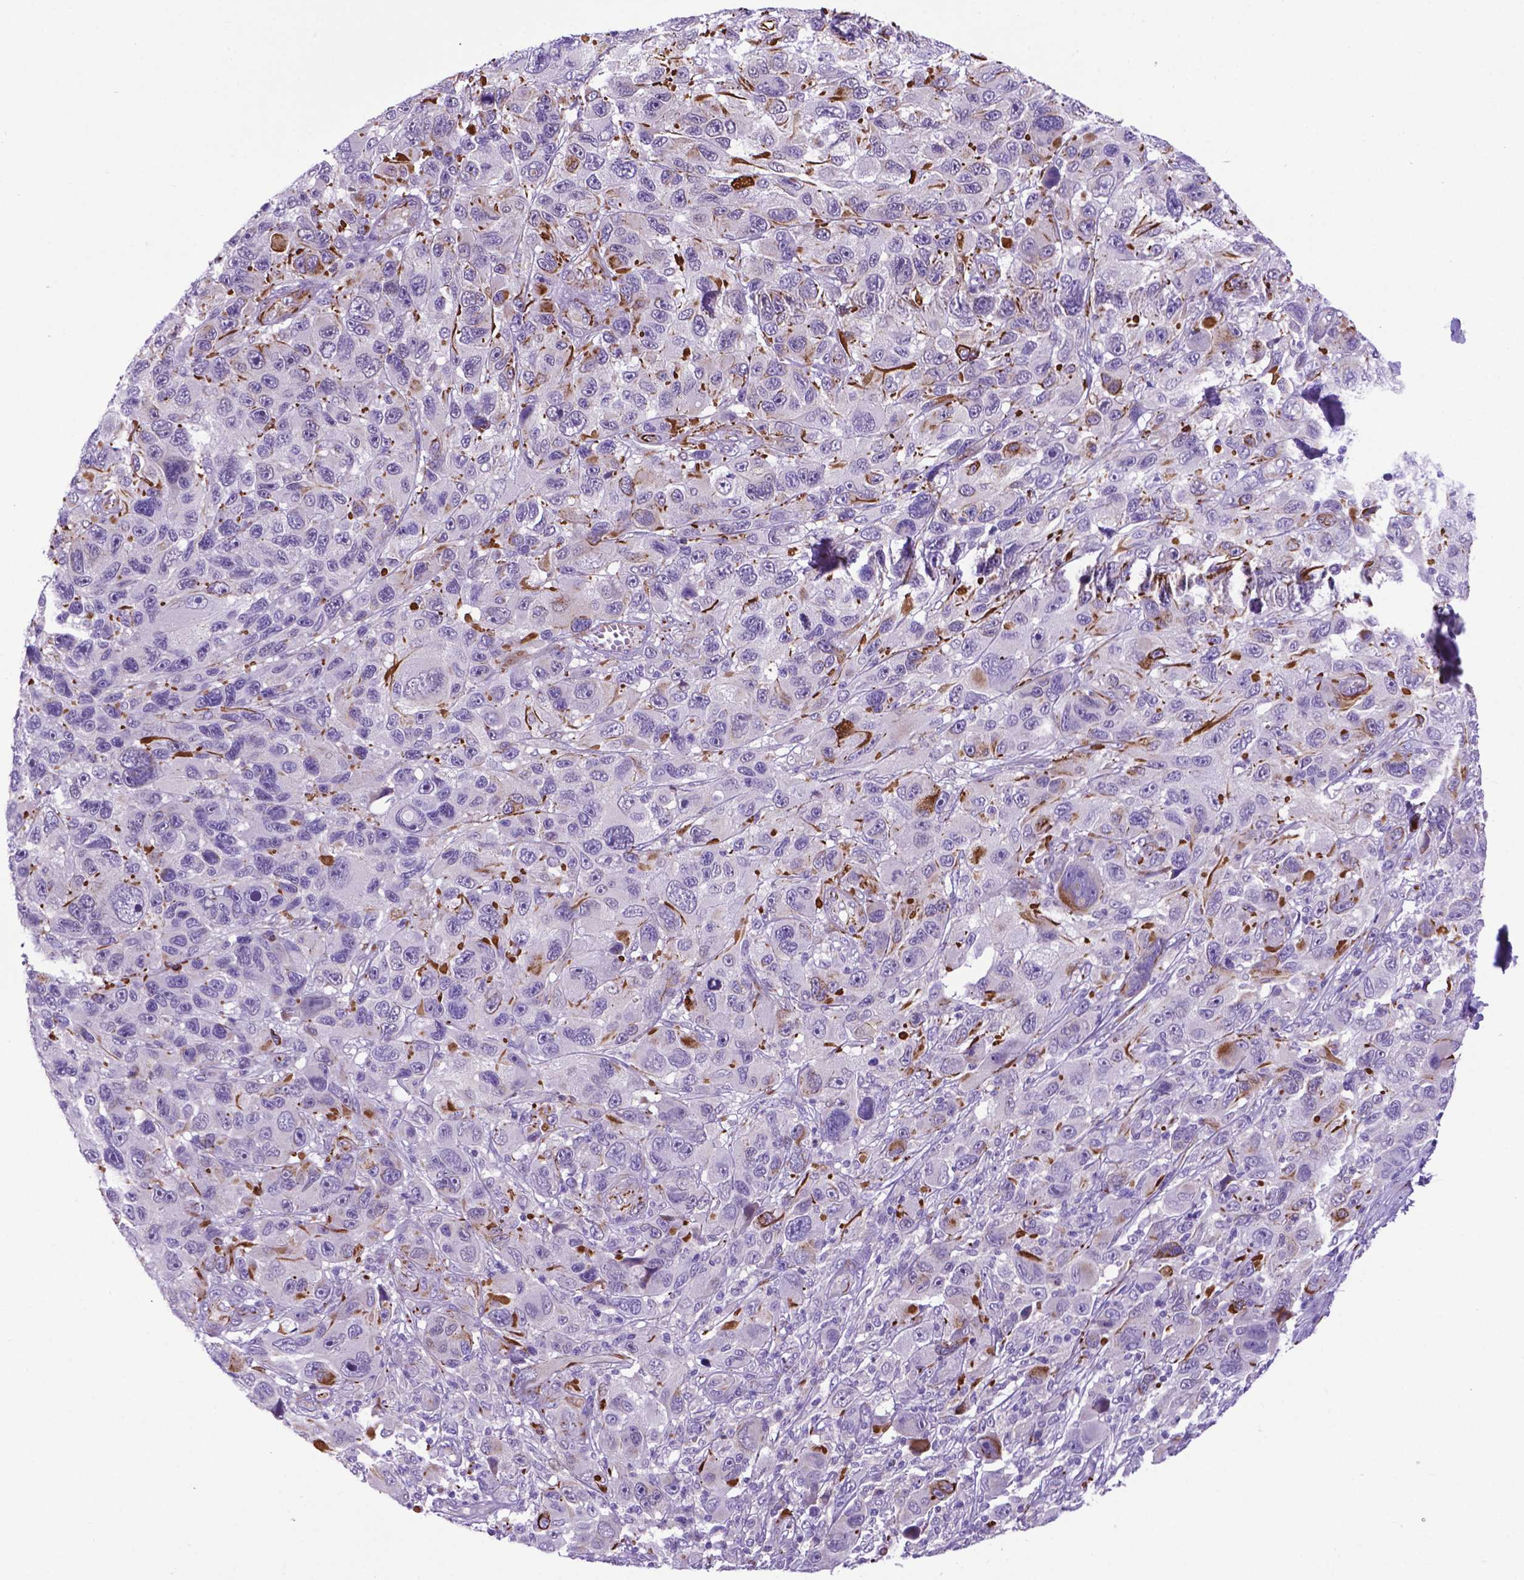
{"staining": {"intensity": "negative", "quantity": "none", "location": "none"}, "tissue": "melanoma", "cell_type": "Tumor cells", "image_type": "cancer", "snomed": [{"axis": "morphology", "description": "Malignant melanoma, NOS"}, {"axis": "topography", "description": "Skin"}], "caption": "This is an IHC micrograph of human melanoma. There is no positivity in tumor cells.", "gene": "LZTR1", "patient": {"sex": "male", "age": 53}}